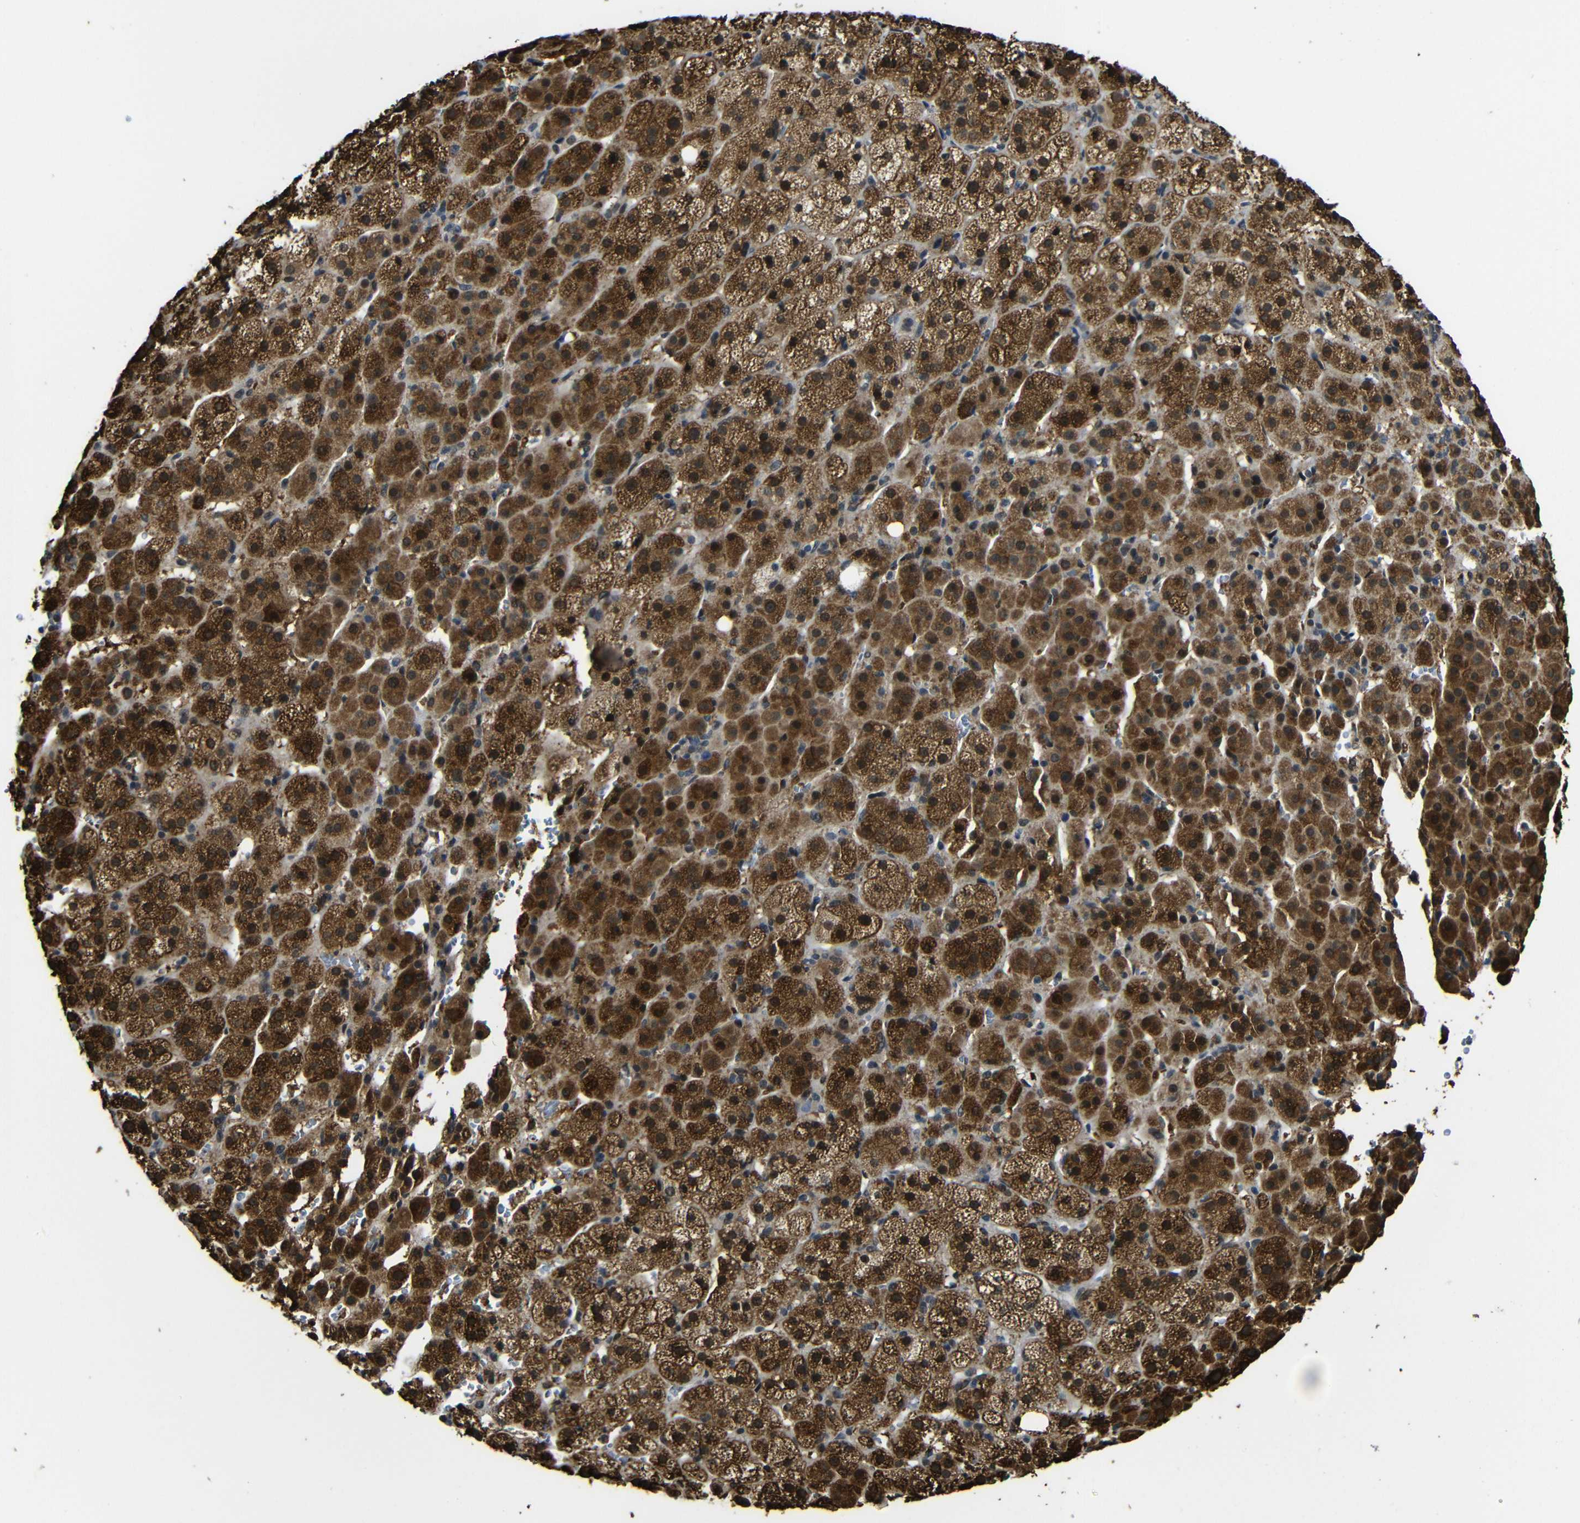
{"staining": {"intensity": "strong", "quantity": ">75%", "location": "cytoplasmic/membranous,nuclear"}, "tissue": "adrenal gland", "cell_type": "Glandular cells", "image_type": "normal", "snomed": [{"axis": "morphology", "description": "Normal tissue, NOS"}, {"axis": "topography", "description": "Adrenal gland"}], "caption": "Immunohistochemical staining of normal human adrenal gland exhibits strong cytoplasmic/membranous,nuclear protein staining in approximately >75% of glandular cells. (DAB (3,3'-diaminobenzidine) IHC, brown staining for protein, blue staining for nuclei).", "gene": "FAM172A", "patient": {"sex": "female", "age": 57}}